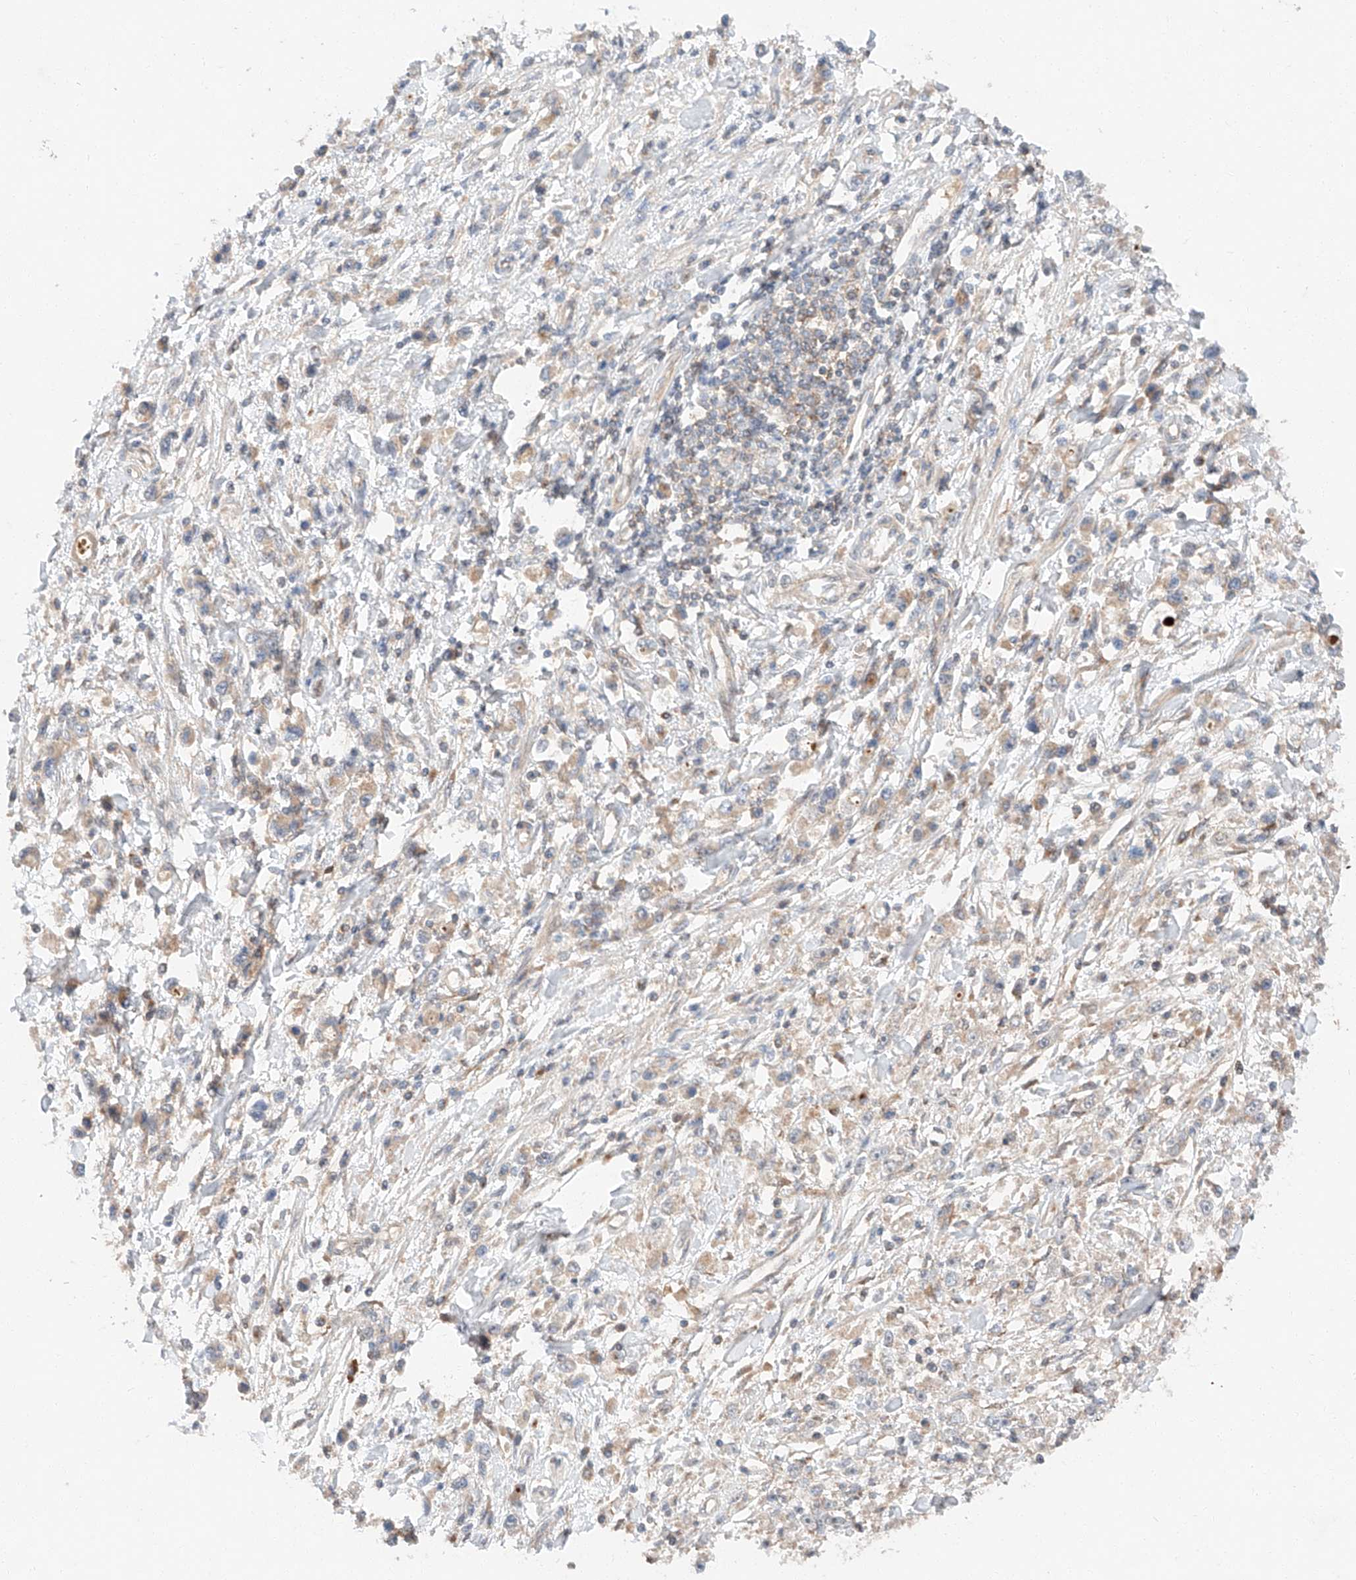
{"staining": {"intensity": "negative", "quantity": "none", "location": "none"}, "tissue": "stomach cancer", "cell_type": "Tumor cells", "image_type": "cancer", "snomed": [{"axis": "morphology", "description": "Adenocarcinoma, NOS"}, {"axis": "topography", "description": "Stomach"}], "caption": "A high-resolution image shows immunohistochemistry staining of stomach adenocarcinoma, which demonstrates no significant expression in tumor cells.", "gene": "XPNPEP1", "patient": {"sex": "female", "age": 59}}